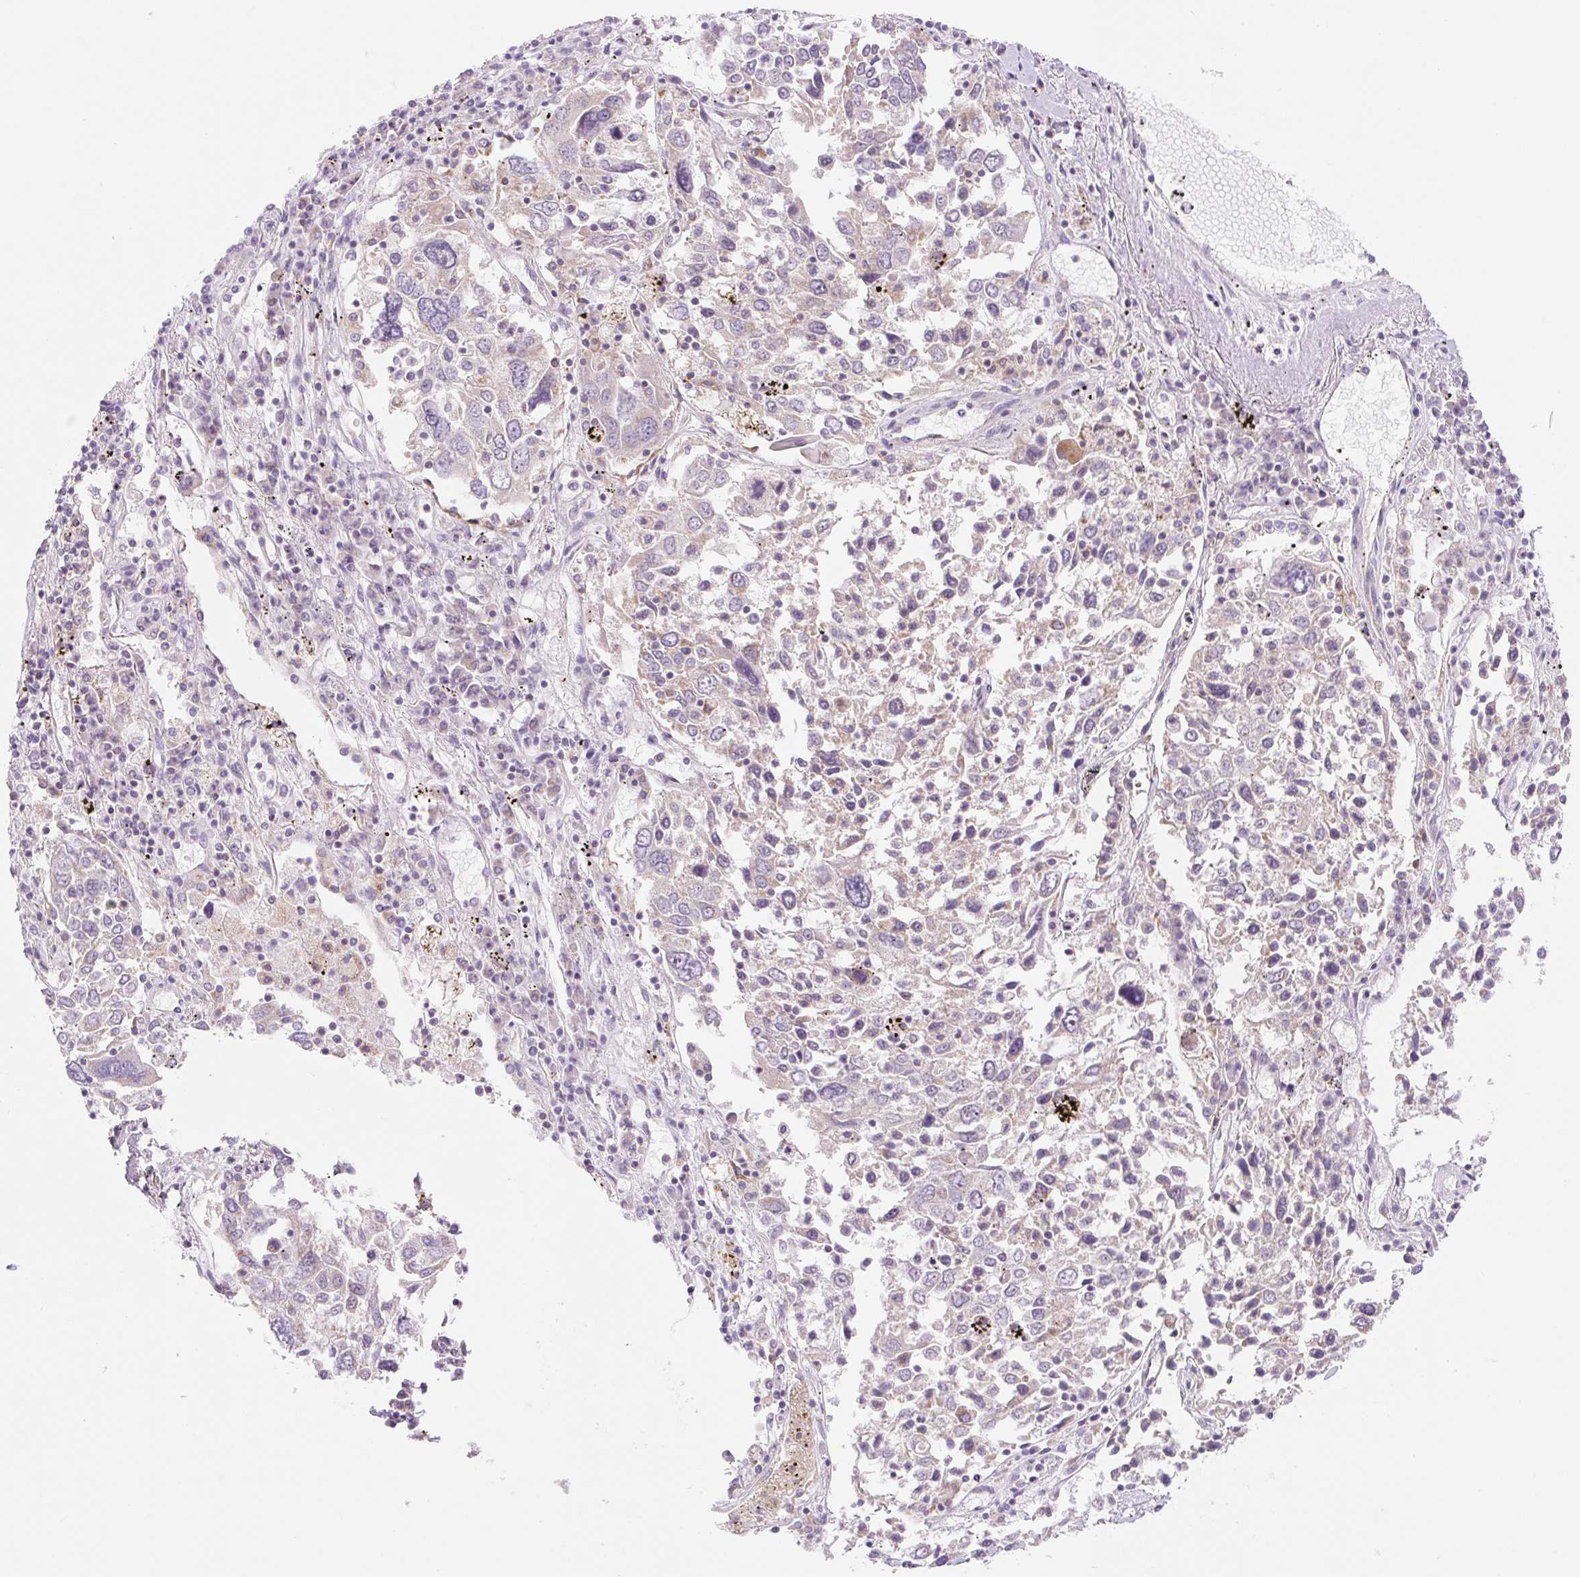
{"staining": {"intensity": "negative", "quantity": "none", "location": "none"}, "tissue": "lung cancer", "cell_type": "Tumor cells", "image_type": "cancer", "snomed": [{"axis": "morphology", "description": "Squamous cell carcinoma, NOS"}, {"axis": "topography", "description": "Lung"}], "caption": "A high-resolution histopathology image shows immunohistochemistry (IHC) staining of lung cancer (squamous cell carcinoma), which shows no significant expression in tumor cells.", "gene": "FOCAD", "patient": {"sex": "male", "age": 65}}